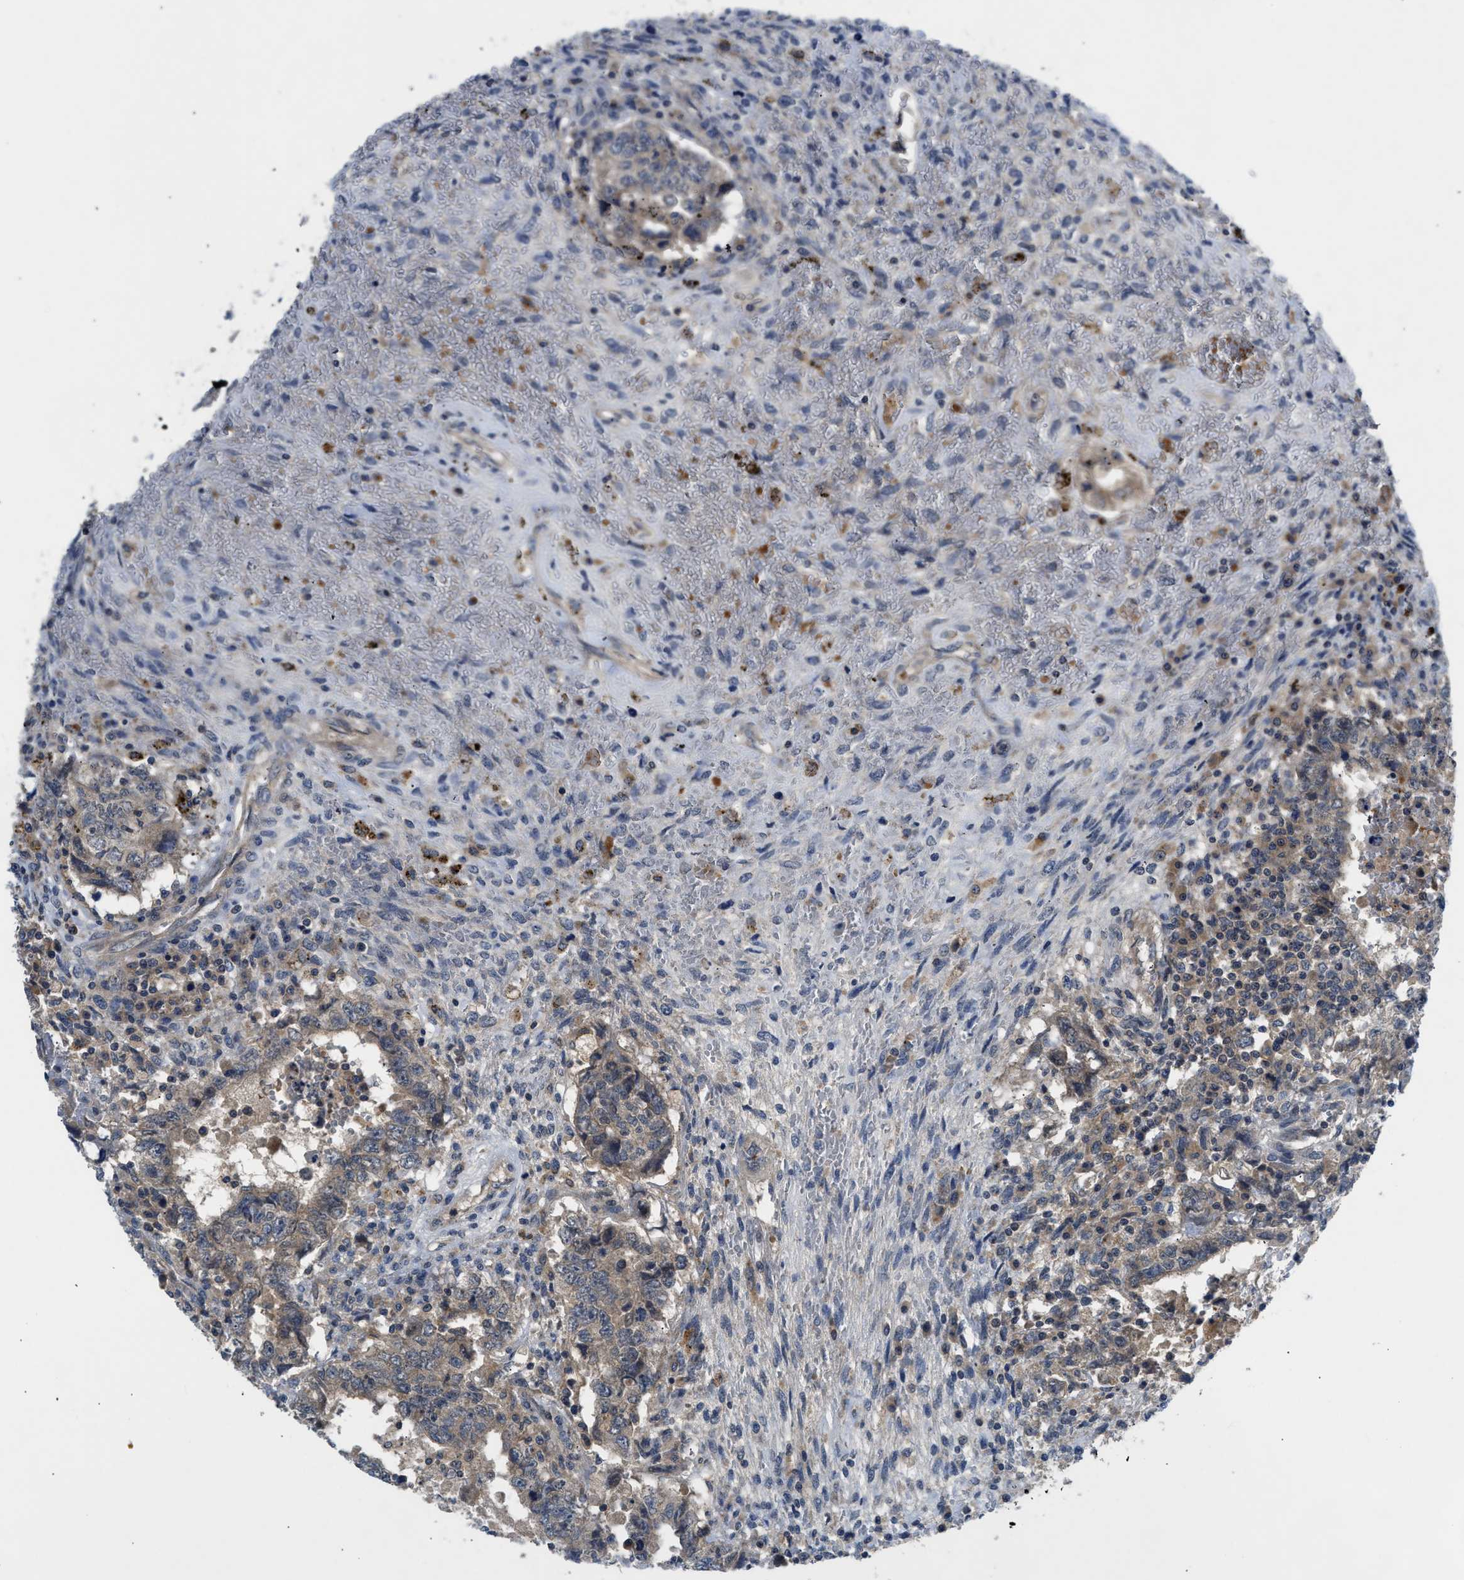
{"staining": {"intensity": "weak", "quantity": ">75%", "location": "cytoplasmic/membranous"}, "tissue": "testis cancer", "cell_type": "Tumor cells", "image_type": "cancer", "snomed": [{"axis": "morphology", "description": "Carcinoma, Embryonal, NOS"}, {"axis": "topography", "description": "Testis"}], "caption": "Protein expression analysis of testis embryonal carcinoma shows weak cytoplasmic/membranous staining in about >75% of tumor cells. The staining was performed using DAB to visualize the protein expression in brown, while the nuclei were stained in blue with hematoxylin (Magnification: 20x).", "gene": "PDE7A", "patient": {"sex": "male", "age": 26}}